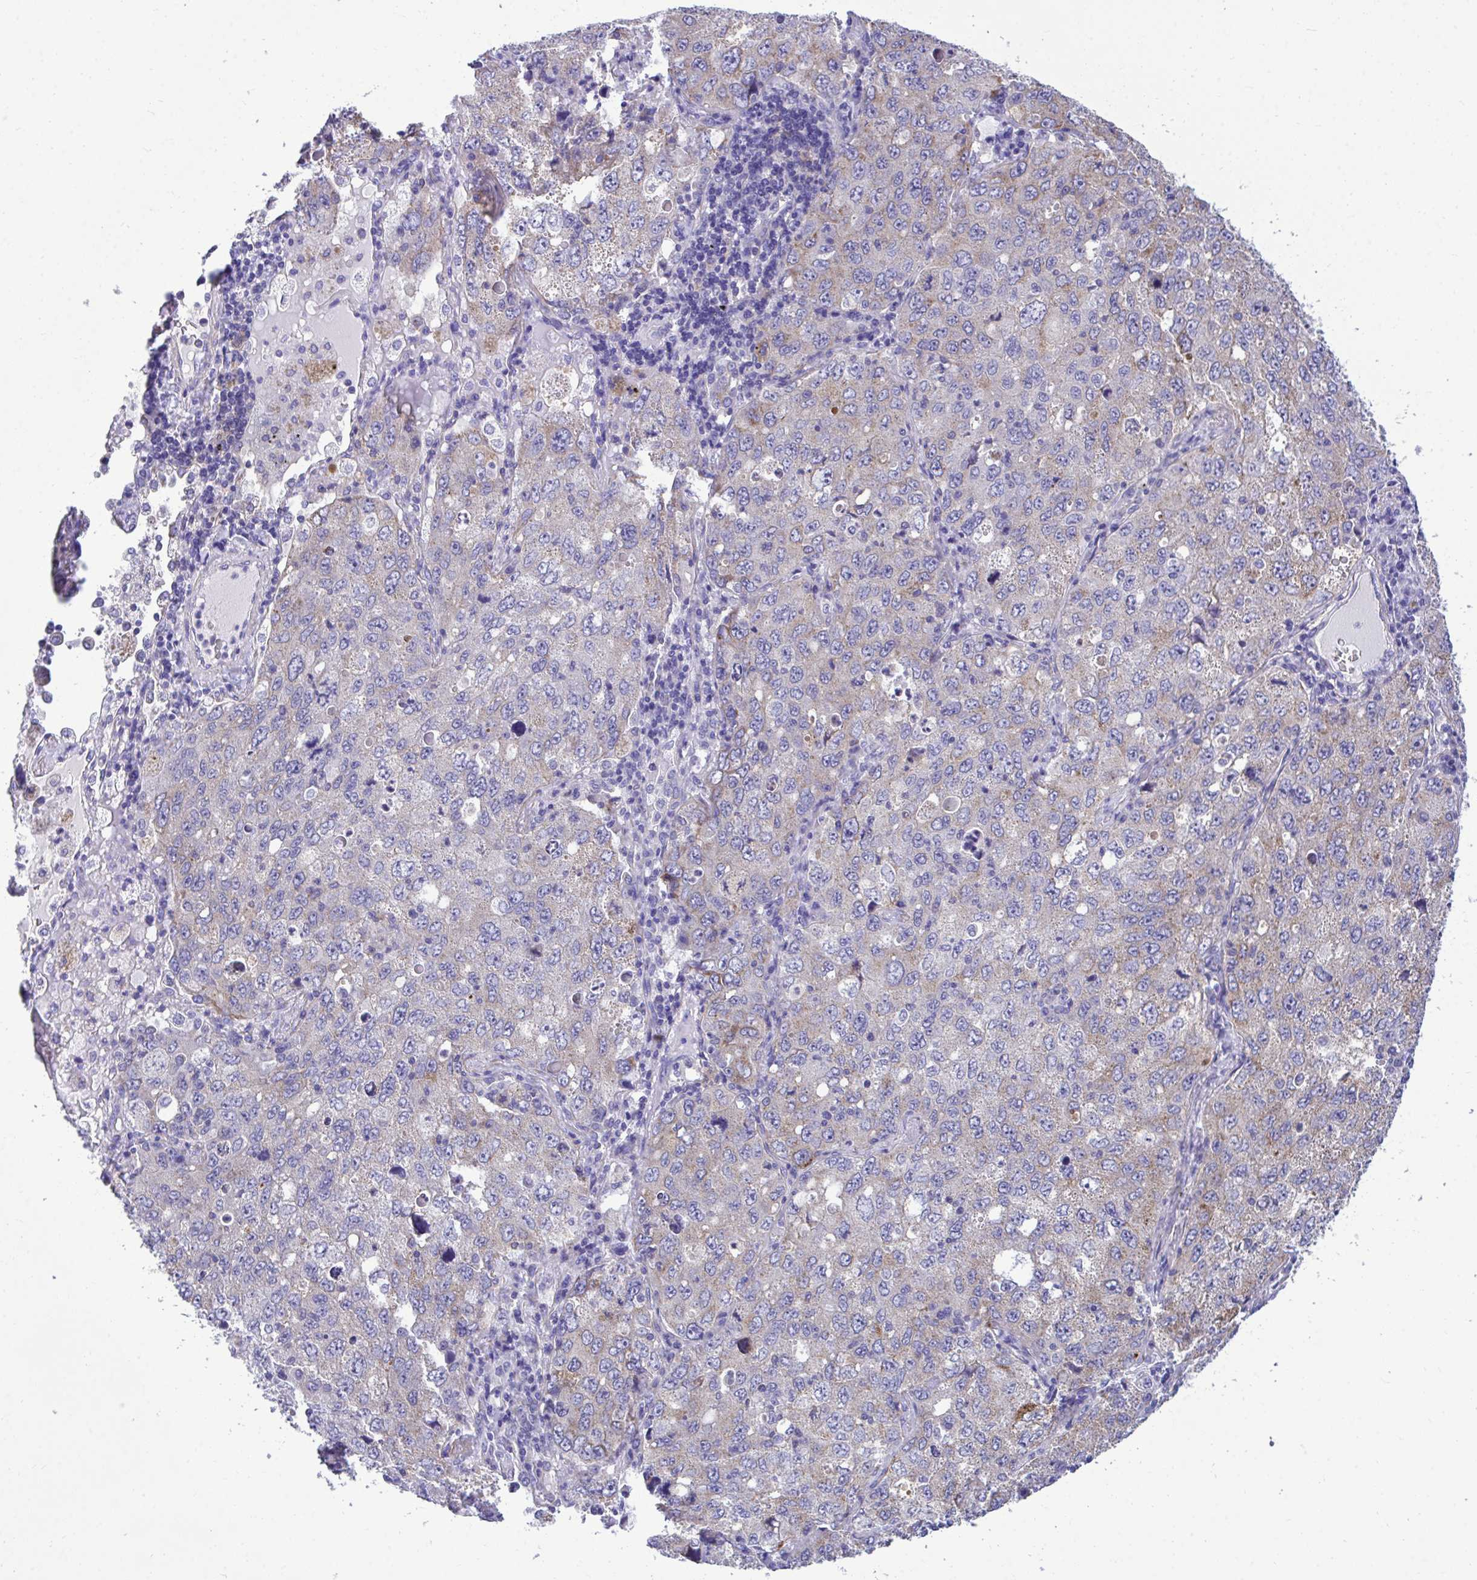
{"staining": {"intensity": "weak", "quantity": "25%-75%", "location": "cytoplasmic/membranous"}, "tissue": "lung cancer", "cell_type": "Tumor cells", "image_type": "cancer", "snomed": [{"axis": "morphology", "description": "Adenocarcinoma, NOS"}, {"axis": "topography", "description": "Lung"}], "caption": "Protein staining reveals weak cytoplasmic/membranous staining in approximately 25%-75% of tumor cells in lung cancer (adenocarcinoma).", "gene": "SARS2", "patient": {"sex": "female", "age": 57}}